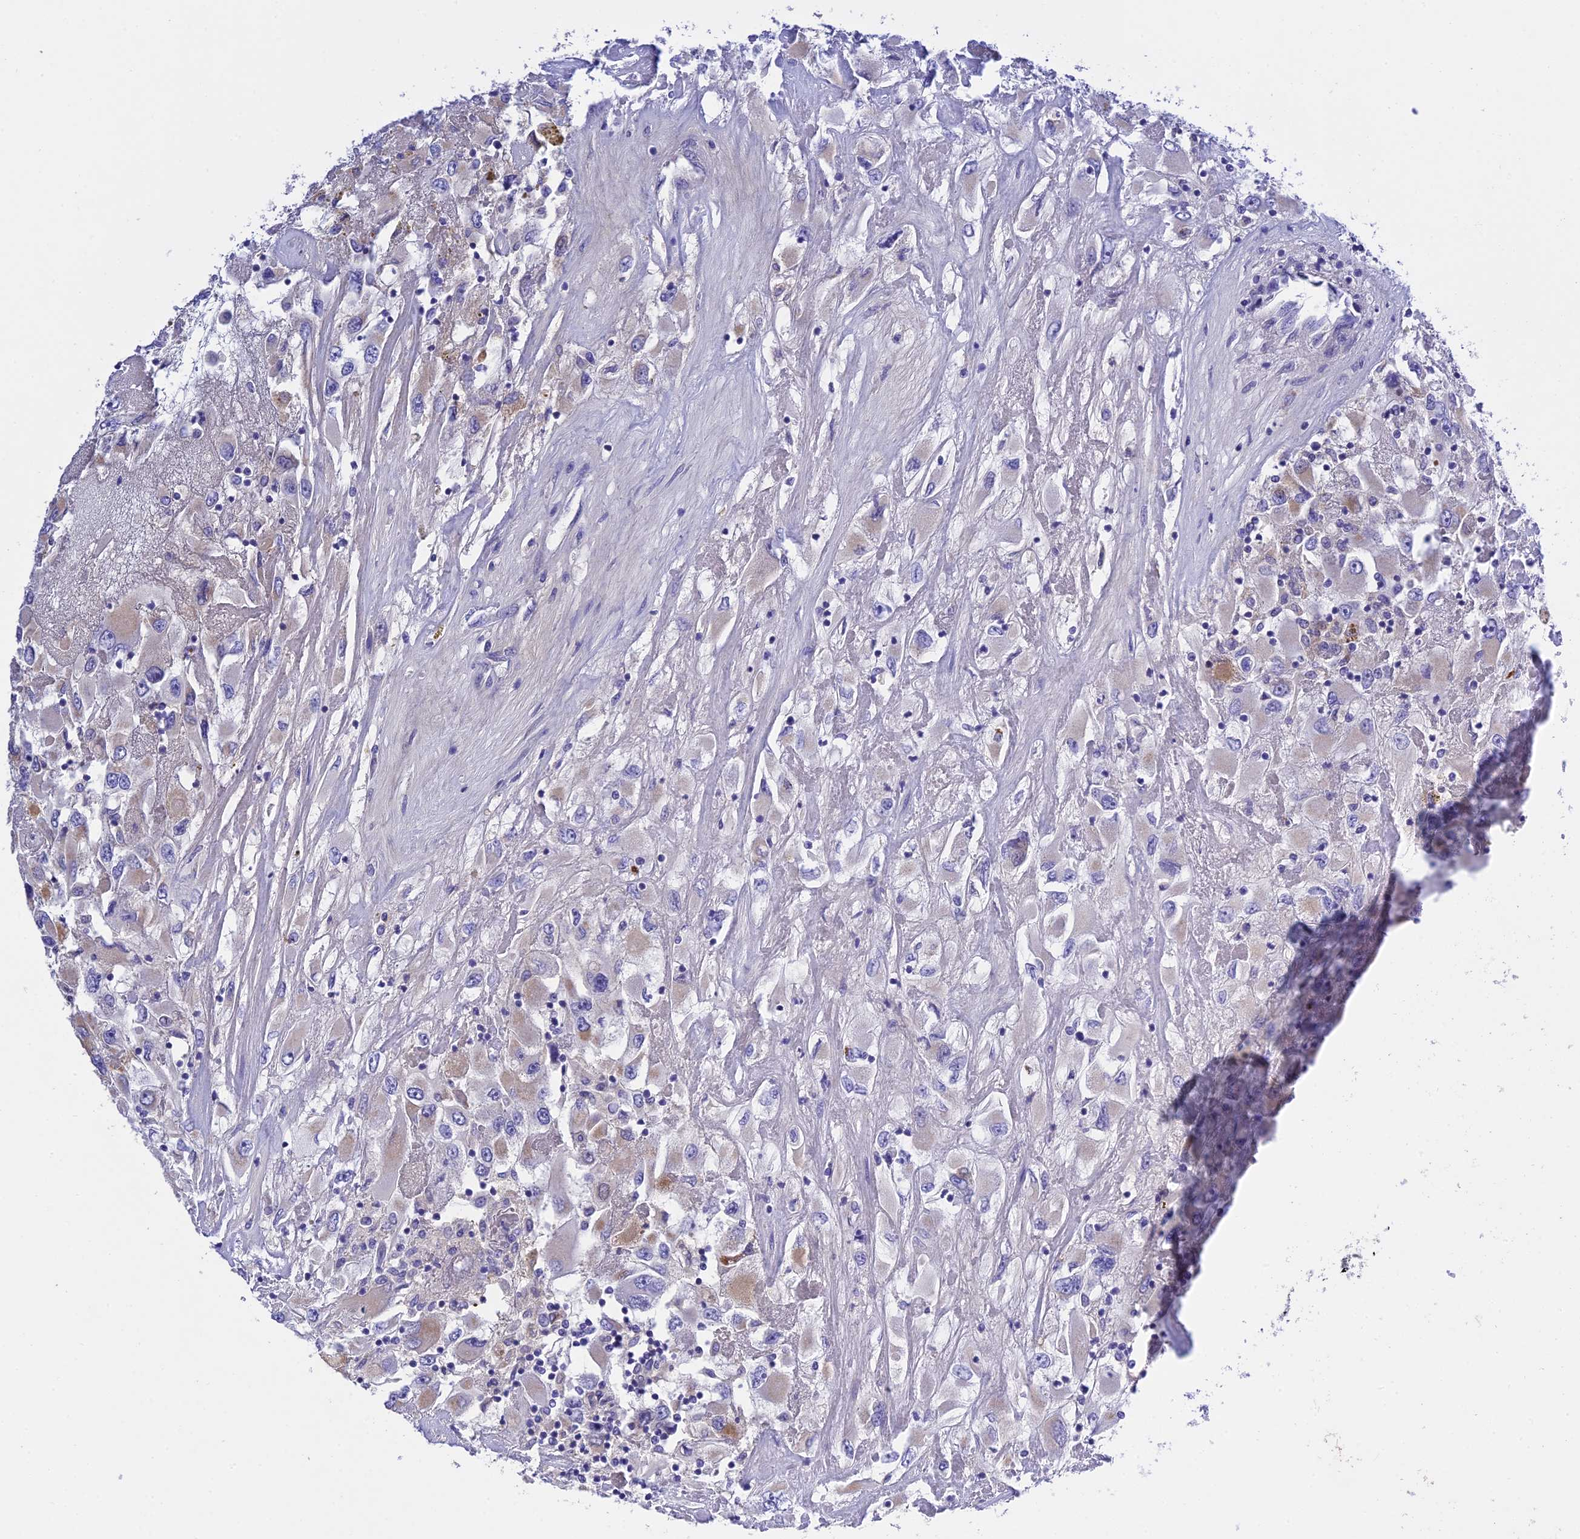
{"staining": {"intensity": "moderate", "quantity": "<25%", "location": "cytoplasmic/membranous"}, "tissue": "renal cancer", "cell_type": "Tumor cells", "image_type": "cancer", "snomed": [{"axis": "morphology", "description": "Adenocarcinoma, NOS"}, {"axis": "topography", "description": "Kidney"}], "caption": "Adenocarcinoma (renal) was stained to show a protein in brown. There is low levels of moderate cytoplasmic/membranous staining in about <25% of tumor cells.", "gene": "MS4A5", "patient": {"sex": "female", "age": 52}}